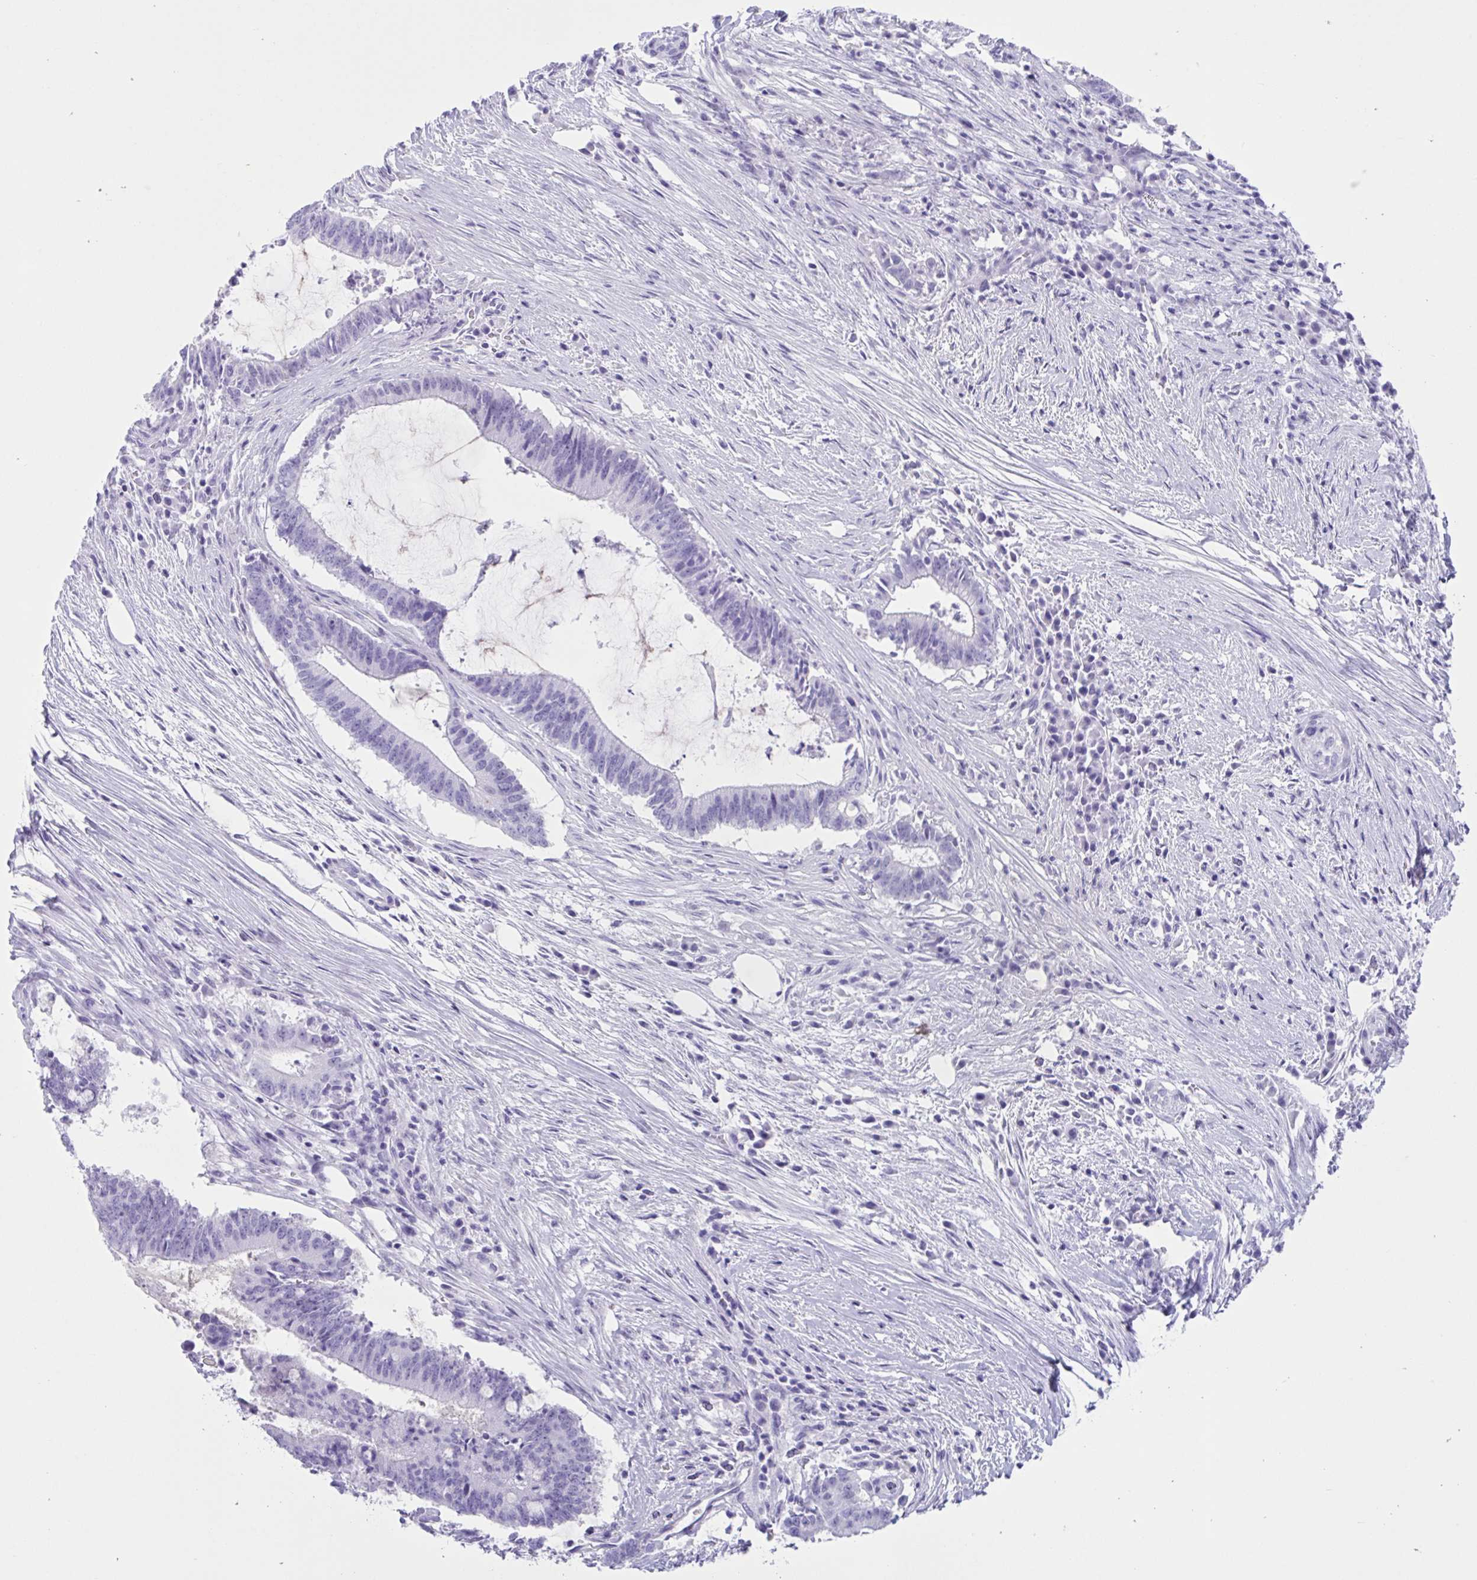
{"staining": {"intensity": "negative", "quantity": "none", "location": "none"}, "tissue": "colorectal cancer", "cell_type": "Tumor cells", "image_type": "cancer", "snomed": [{"axis": "morphology", "description": "Adenocarcinoma, NOS"}, {"axis": "topography", "description": "Colon"}], "caption": "Immunohistochemistry (IHC) of human colorectal adenocarcinoma displays no expression in tumor cells.", "gene": "TMEM35A", "patient": {"sex": "female", "age": 43}}